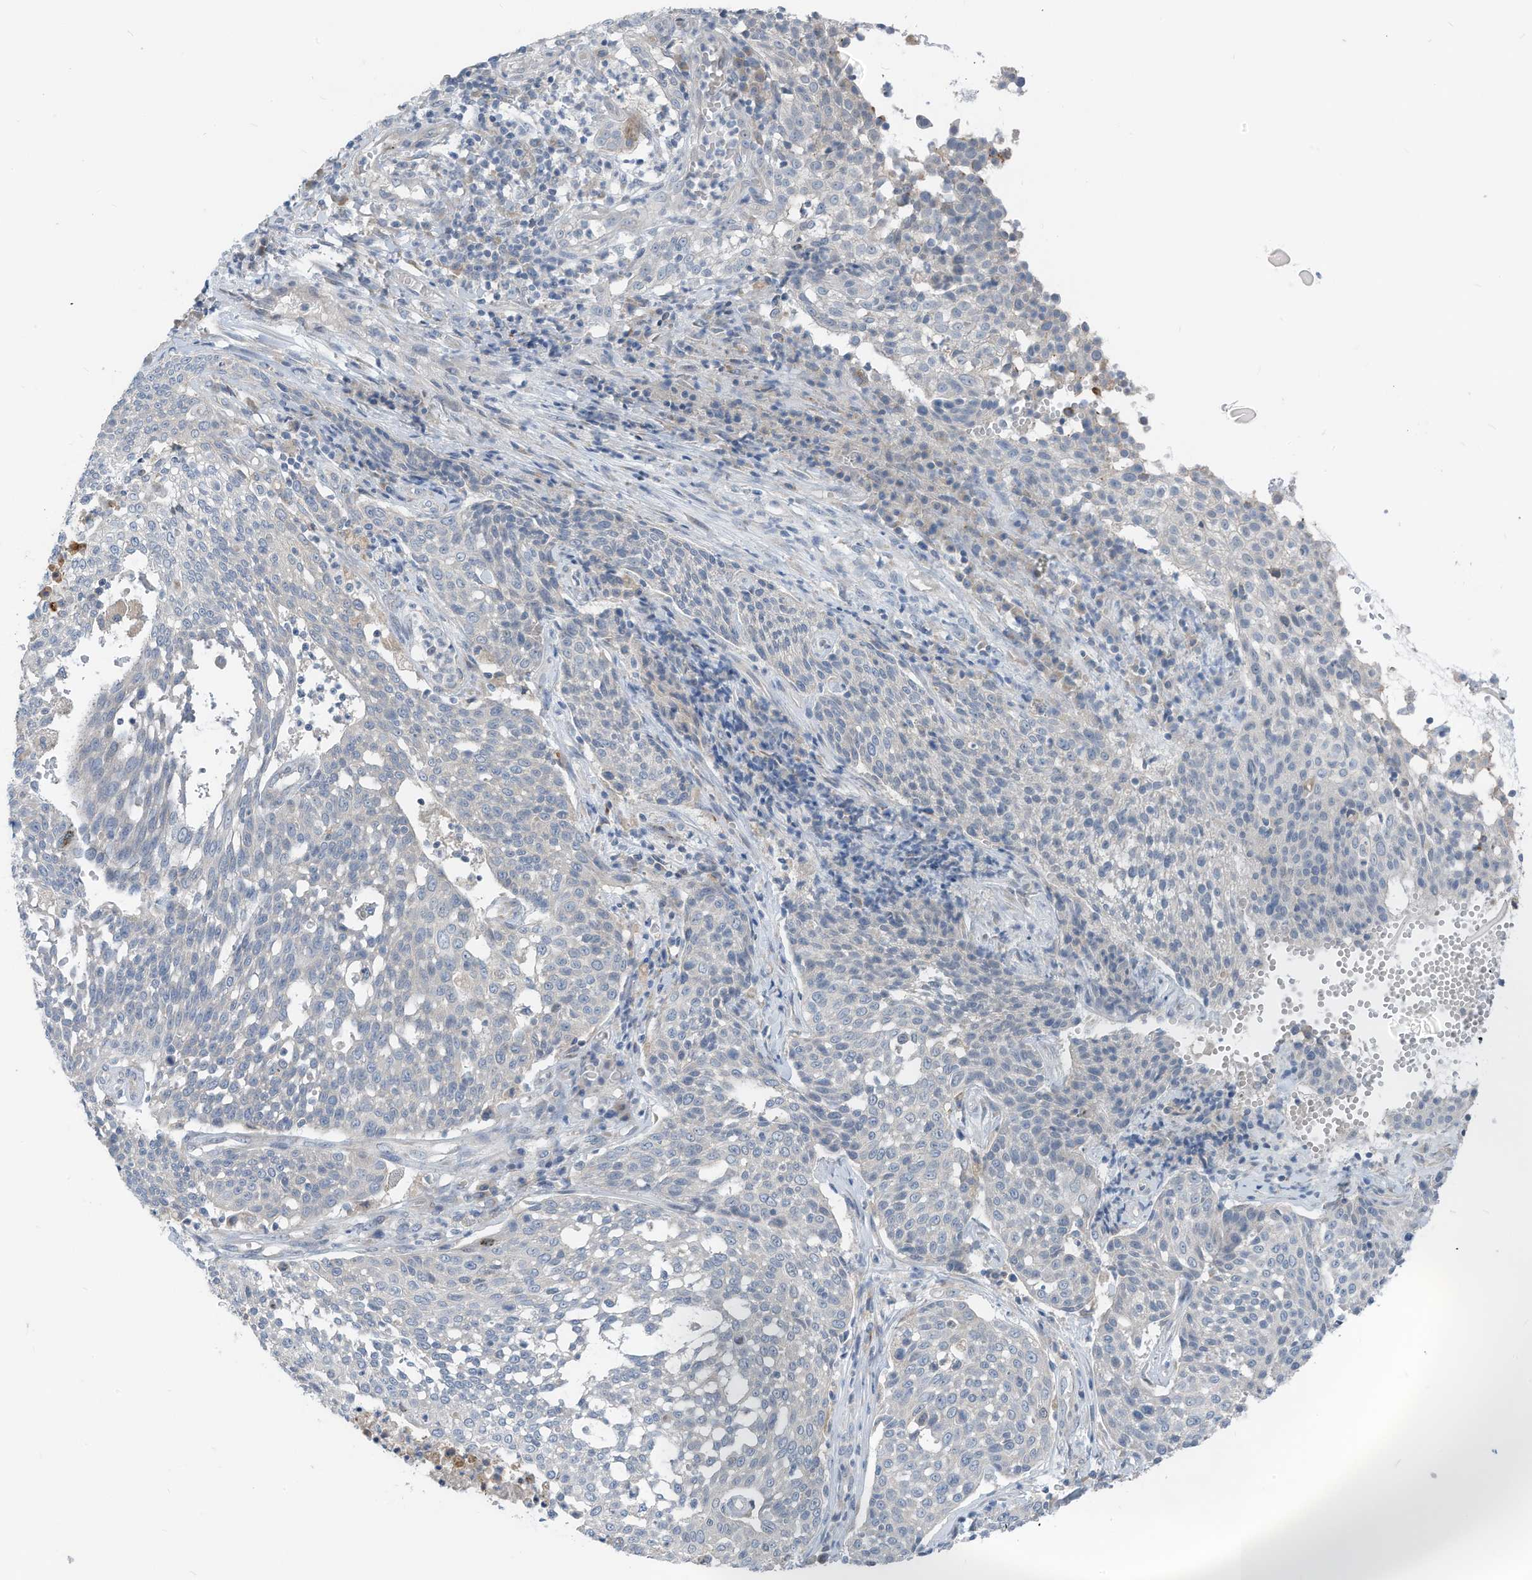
{"staining": {"intensity": "negative", "quantity": "none", "location": "none"}, "tissue": "cervical cancer", "cell_type": "Tumor cells", "image_type": "cancer", "snomed": [{"axis": "morphology", "description": "Squamous cell carcinoma, NOS"}, {"axis": "topography", "description": "Cervix"}], "caption": "IHC image of neoplastic tissue: human squamous cell carcinoma (cervical) stained with DAB (3,3'-diaminobenzidine) shows no significant protein expression in tumor cells.", "gene": "LDAH", "patient": {"sex": "female", "age": 34}}